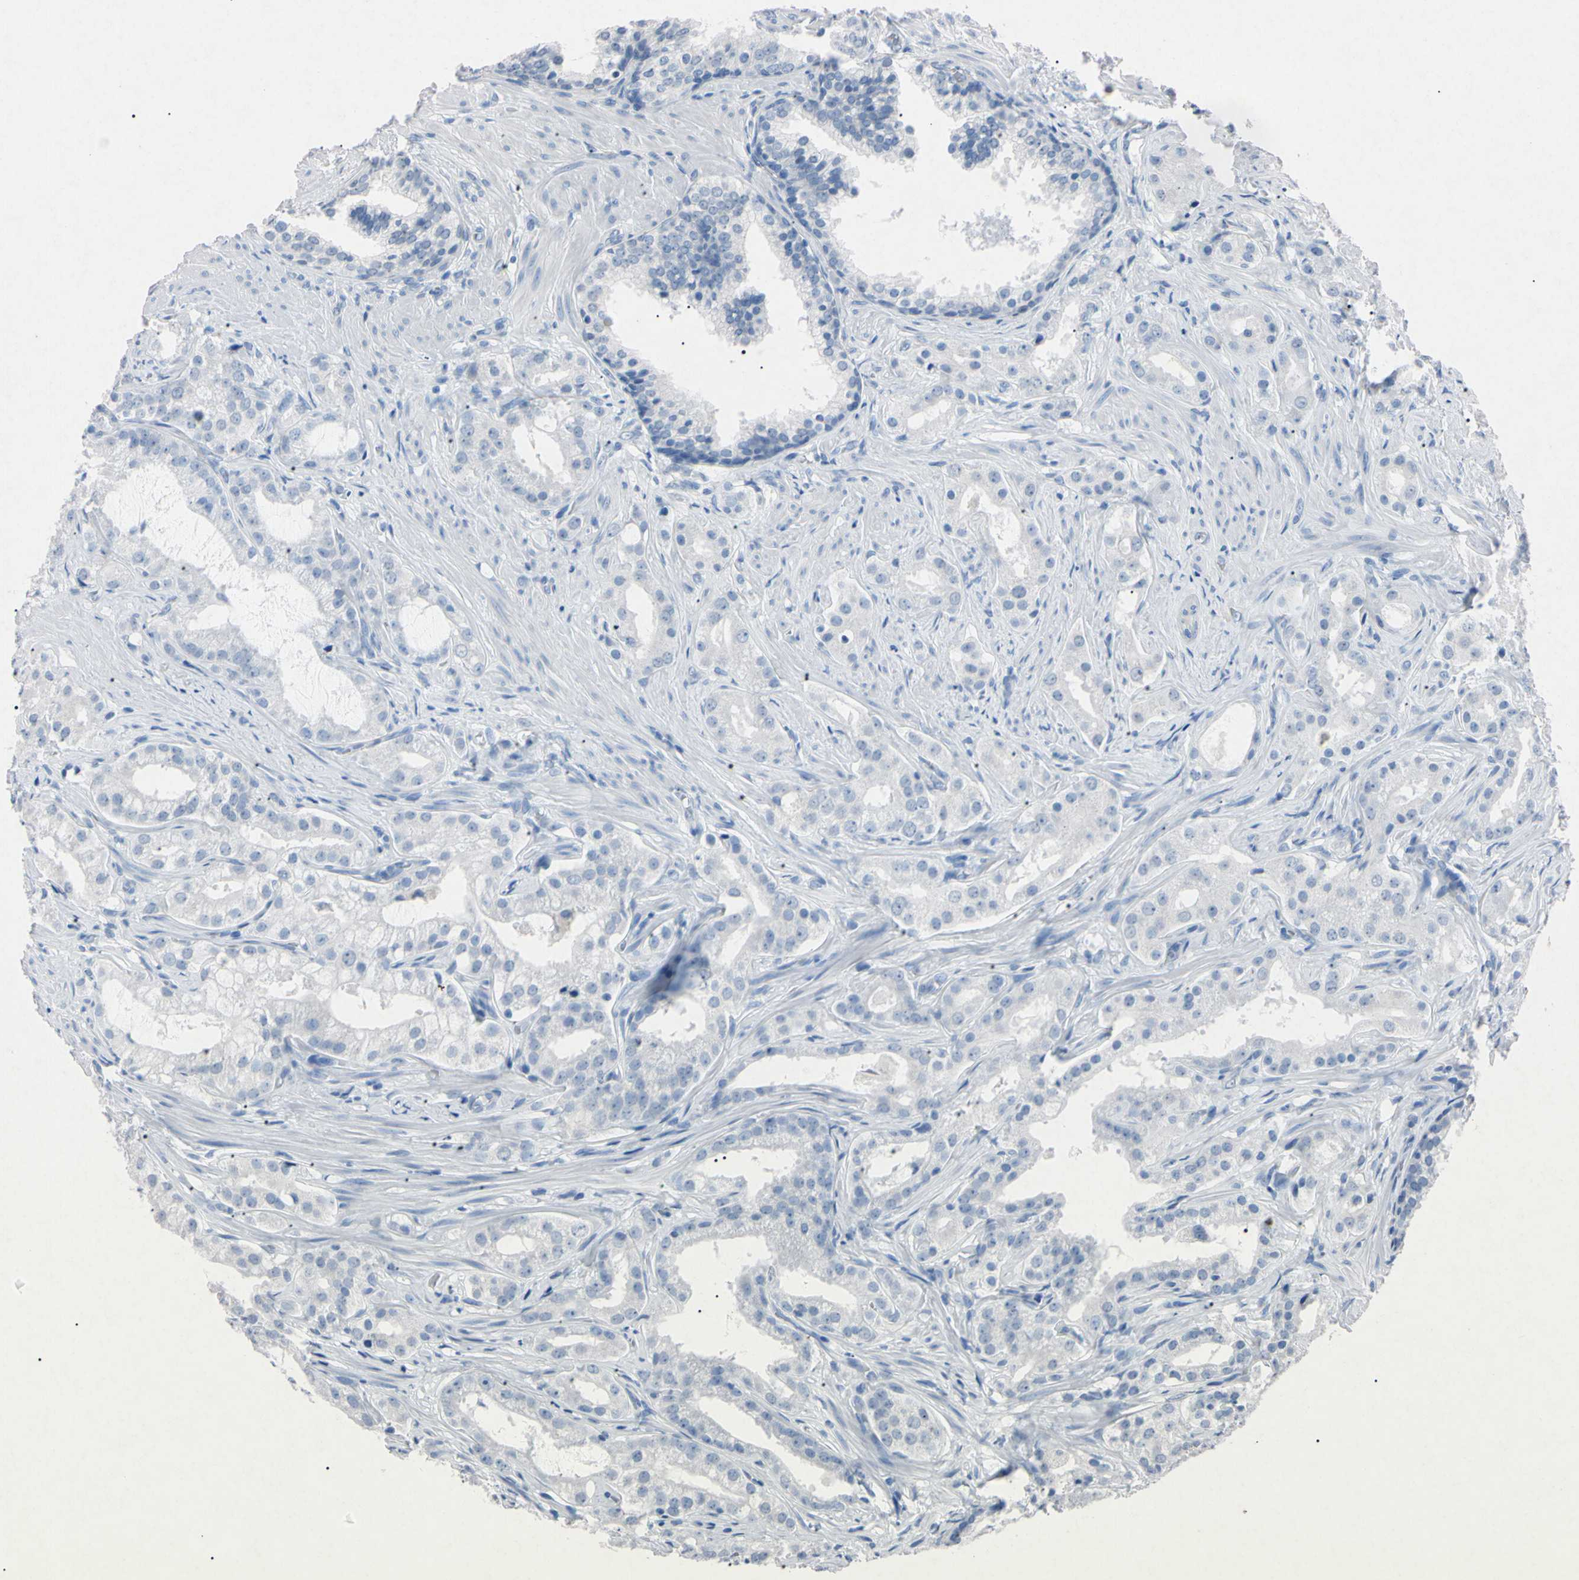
{"staining": {"intensity": "negative", "quantity": "none", "location": "none"}, "tissue": "prostate cancer", "cell_type": "Tumor cells", "image_type": "cancer", "snomed": [{"axis": "morphology", "description": "Adenocarcinoma, Low grade"}, {"axis": "topography", "description": "Prostate"}], "caption": "Prostate cancer (adenocarcinoma (low-grade)) stained for a protein using immunohistochemistry demonstrates no staining tumor cells.", "gene": "ELN", "patient": {"sex": "male", "age": 59}}